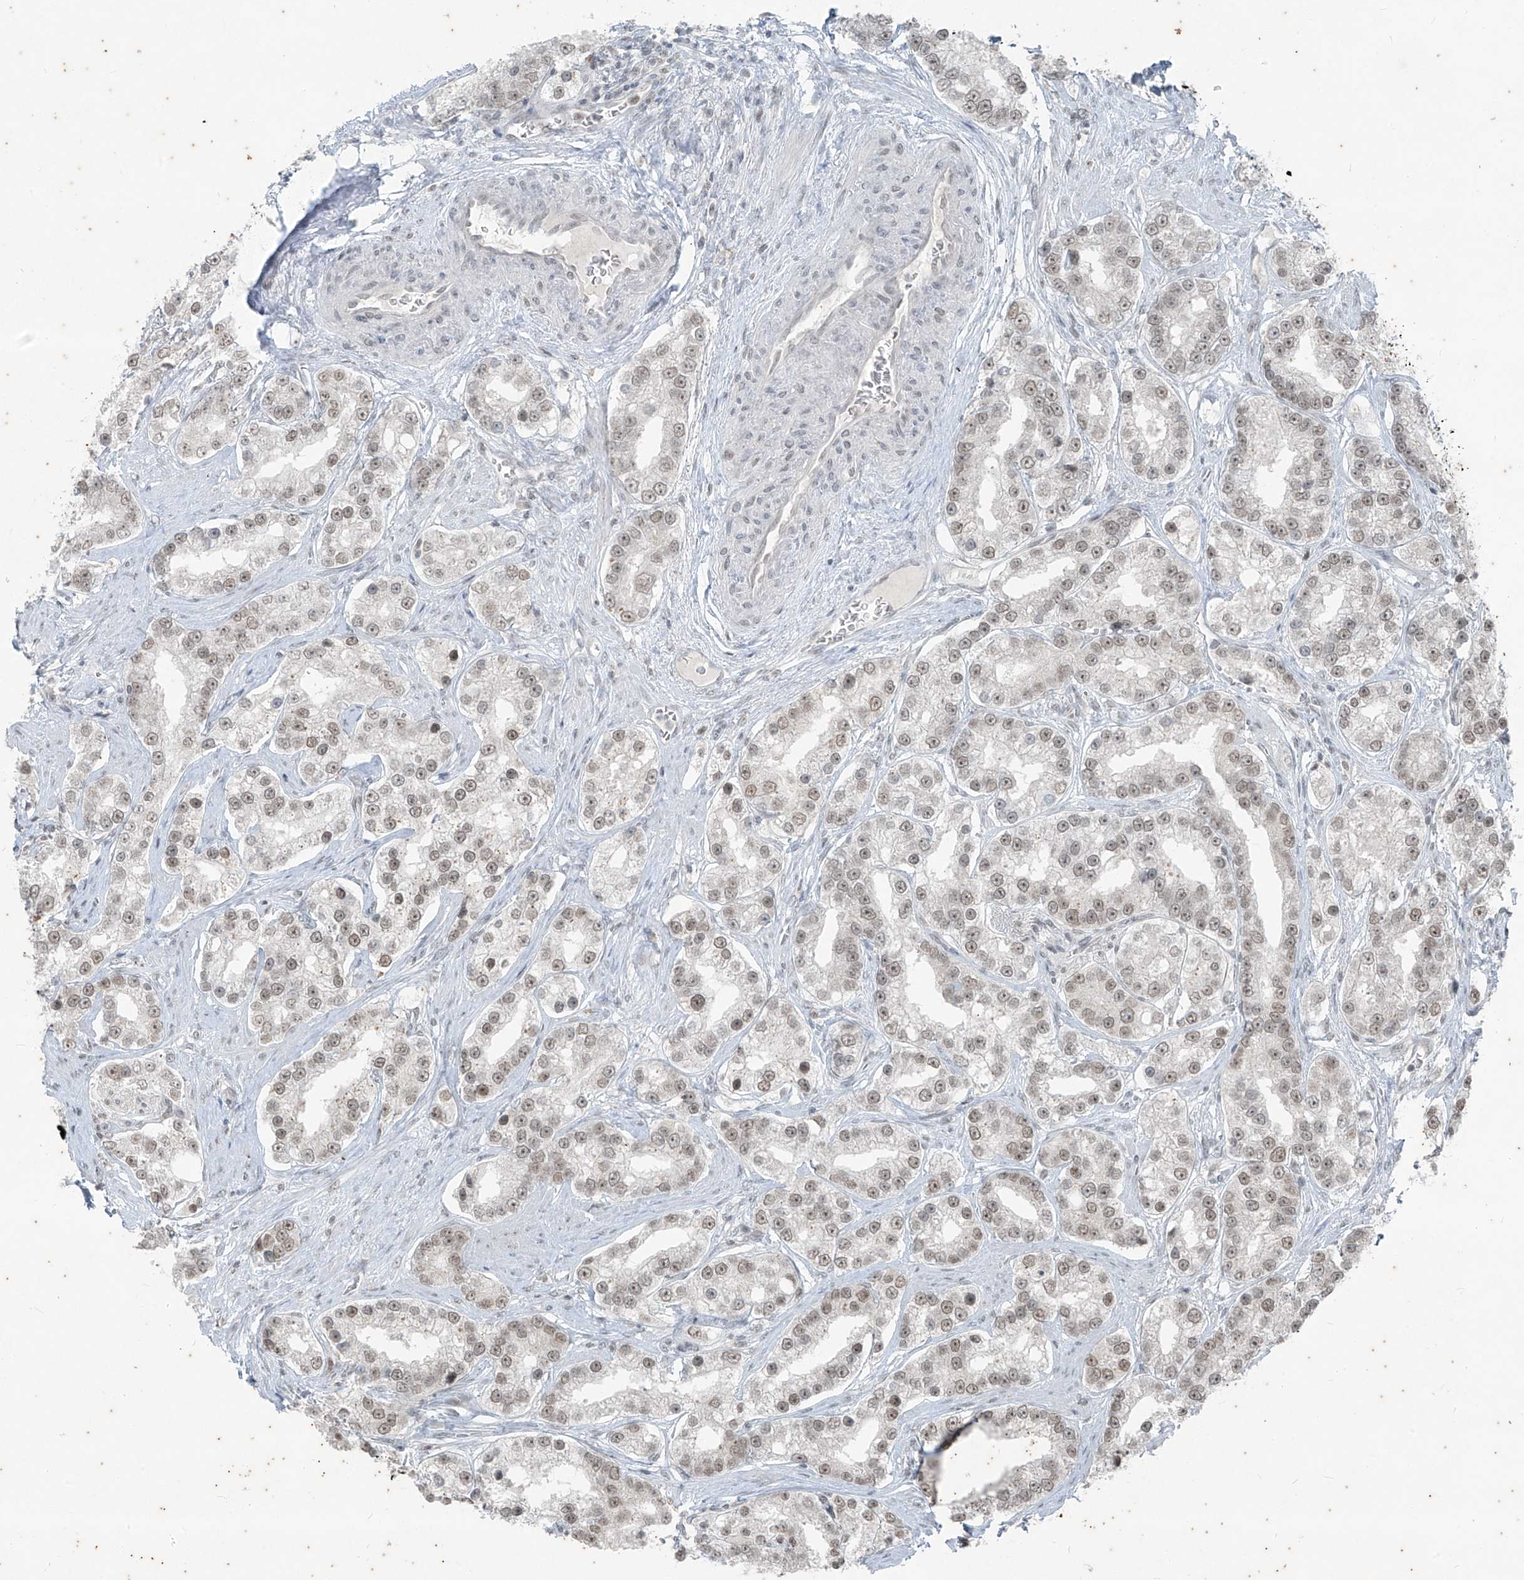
{"staining": {"intensity": "weak", "quantity": ">75%", "location": "nuclear"}, "tissue": "prostate cancer", "cell_type": "Tumor cells", "image_type": "cancer", "snomed": [{"axis": "morphology", "description": "Normal tissue, NOS"}, {"axis": "morphology", "description": "Adenocarcinoma, High grade"}, {"axis": "topography", "description": "Prostate"}], "caption": "Protein expression analysis of human prostate cancer (adenocarcinoma (high-grade)) reveals weak nuclear expression in about >75% of tumor cells. (DAB (3,3'-diaminobenzidine) = brown stain, brightfield microscopy at high magnification).", "gene": "ZNF354B", "patient": {"sex": "male", "age": 83}}